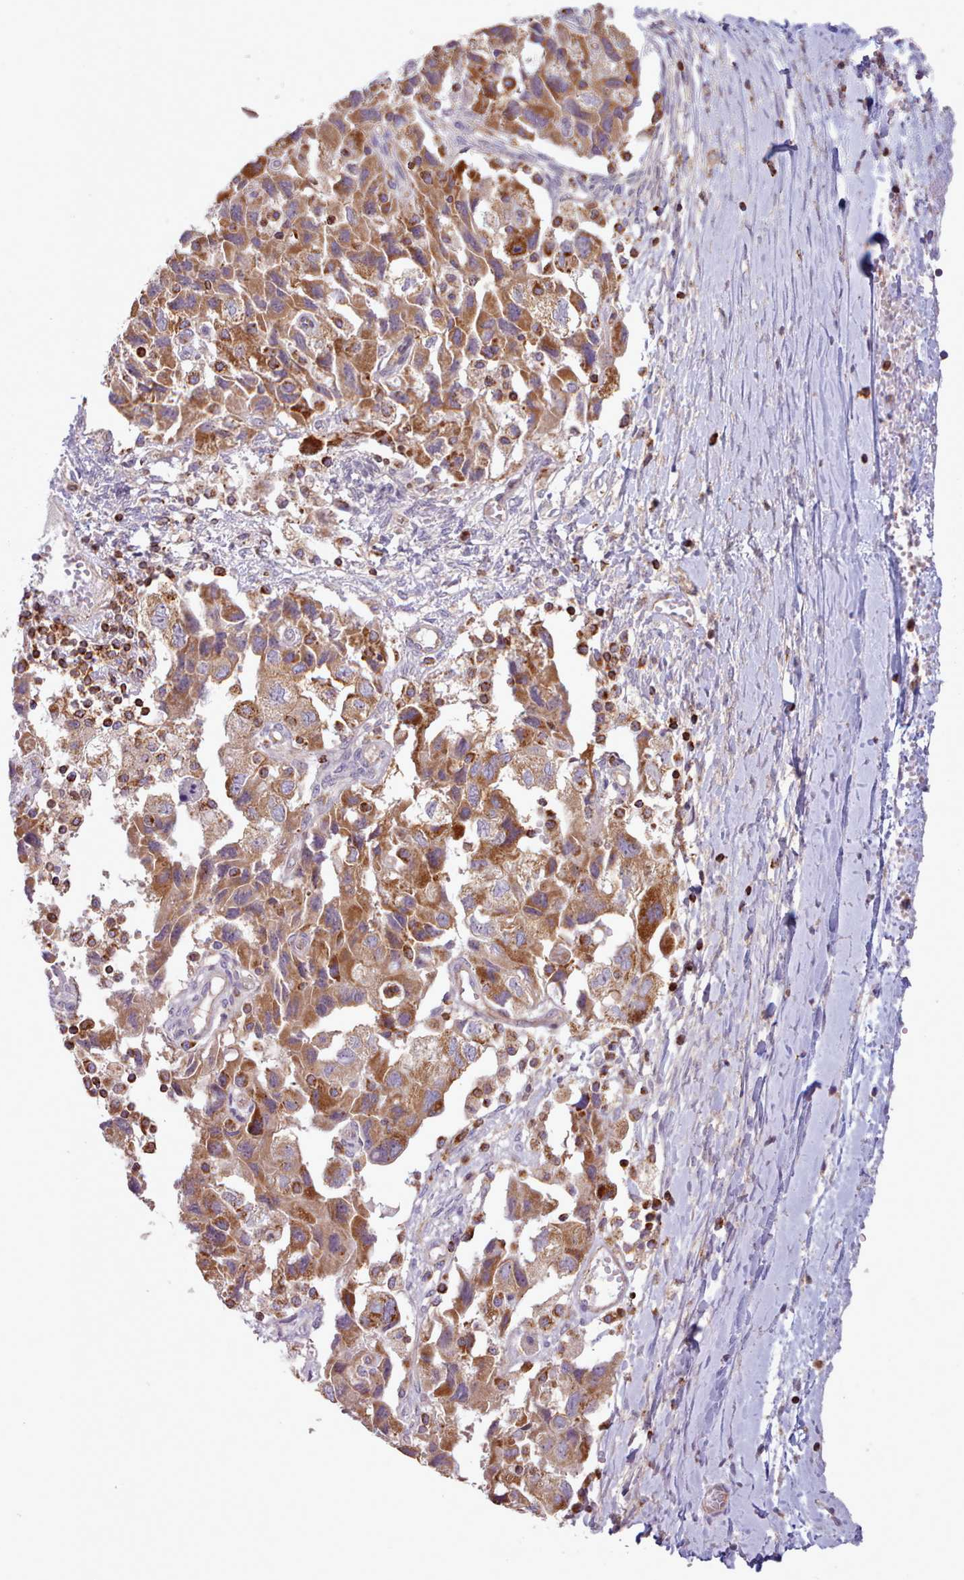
{"staining": {"intensity": "moderate", "quantity": ">75%", "location": "cytoplasmic/membranous"}, "tissue": "ovarian cancer", "cell_type": "Tumor cells", "image_type": "cancer", "snomed": [{"axis": "morphology", "description": "Carcinoma, NOS"}, {"axis": "morphology", "description": "Cystadenocarcinoma, serous, NOS"}, {"axis": "topography", "description": "Ovary"}], "caption": "High-magnification brightfield microscopy of ovarian cancer (serous cystadenocarcinoma) stained with DAB (3,3'-diaminobenzidine) (brown) and counterstained with hematoxylin (blue). tumor cells exhibit moderate cytoplasmic/membranous expression is appreciated in about>75% of cells.", "gene": "CRYBG1", "patient": {"sex": "female", "age": 69}}